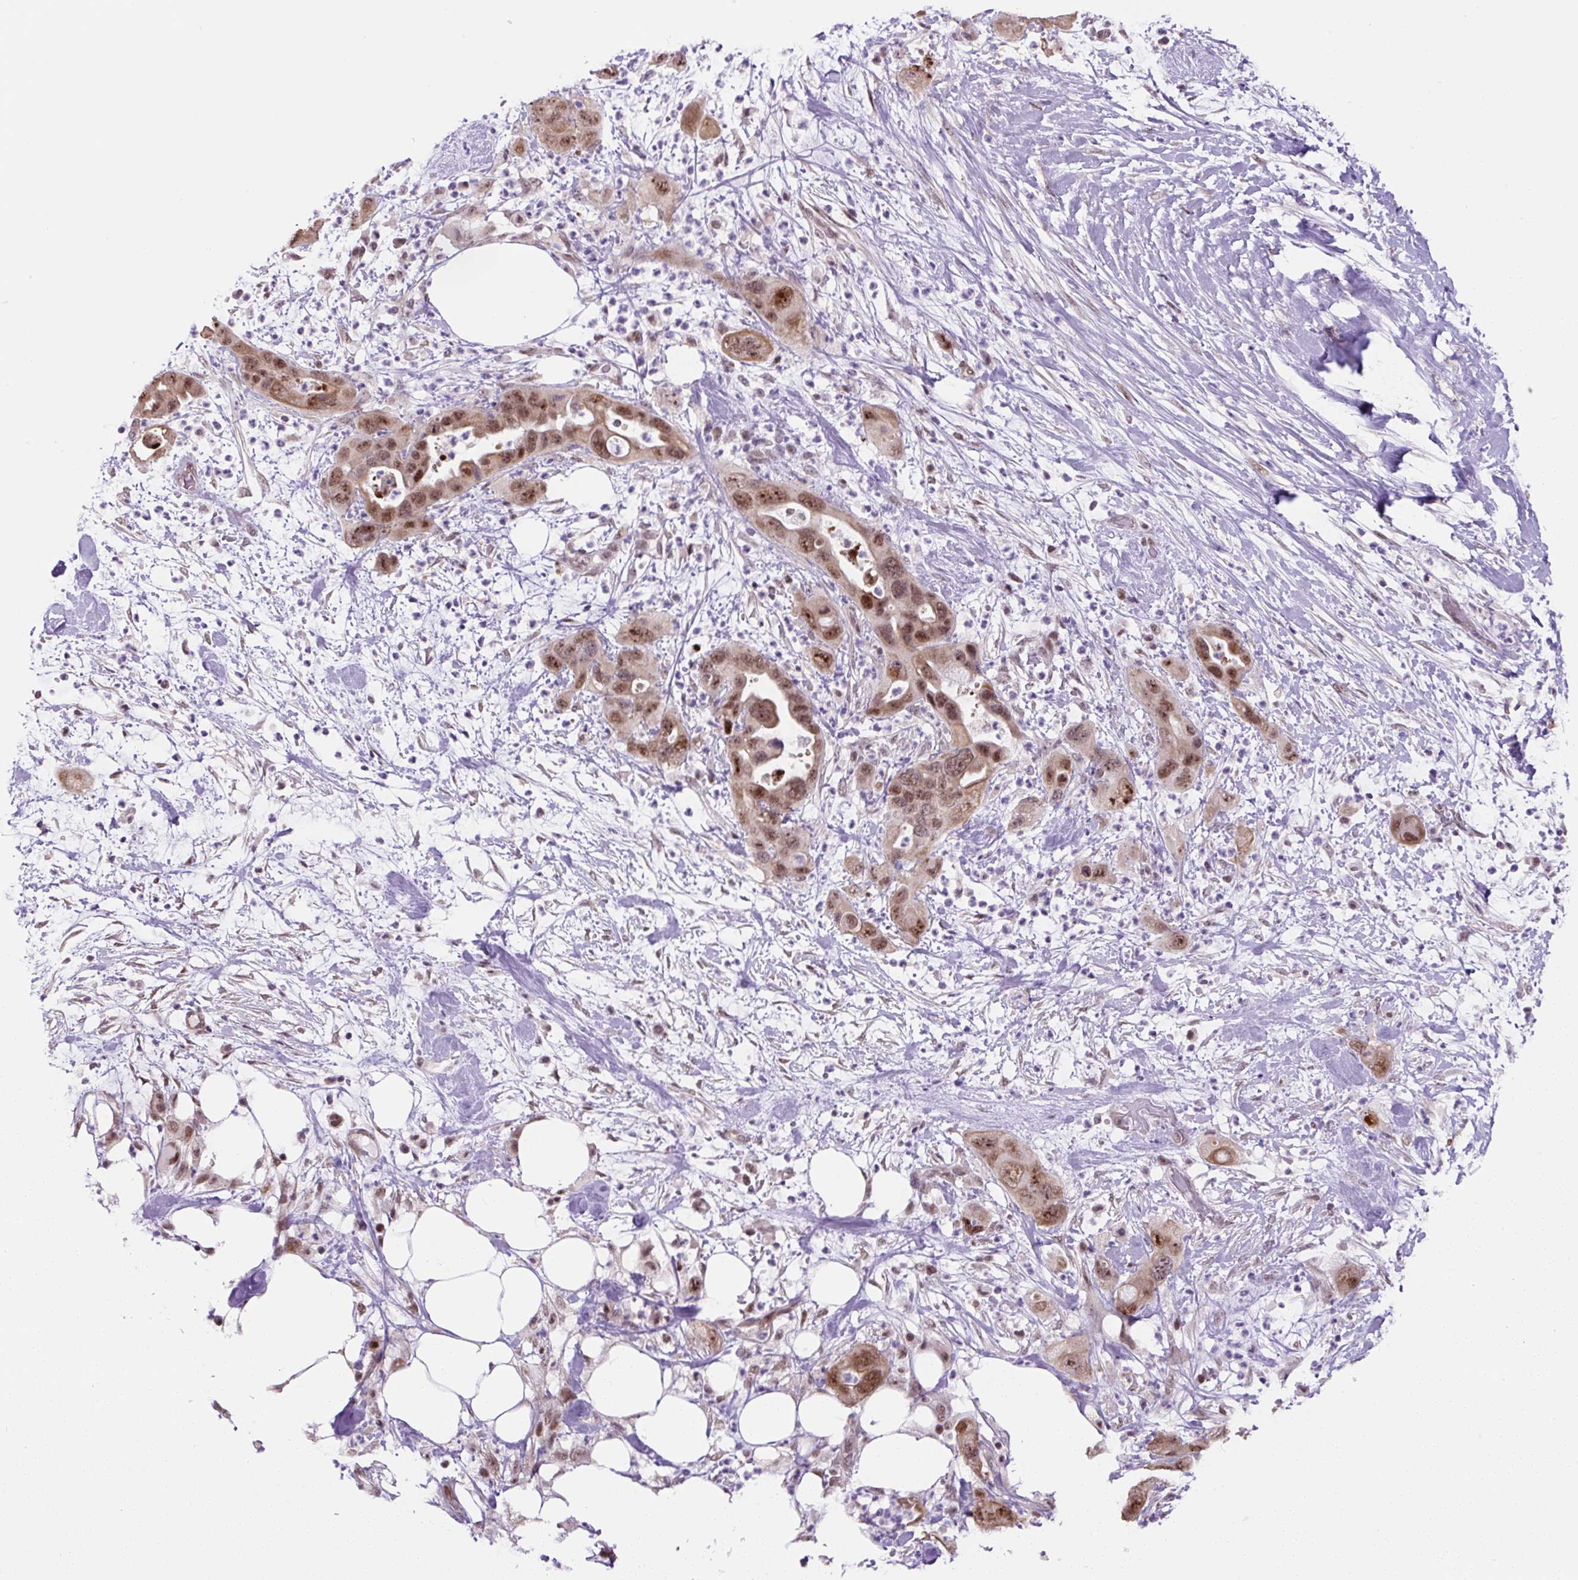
{"staining": {"intensity": "moderate", "quantity": ">75%", "location": "nuclear"}, "tissue": "pancreatic cancer", "cell_type": "Tumor cells", "image_type": "cancer", "snomed": [{"axis": "morphology", "description": "Adenocarcinoma, NOS"}, {"axis": "topography", "description": "Pancreas"}], "caption": "Approximately >75% of tumor cells in human adenocarcinoma (pancreatic) demonstrate moderate nuclear protein staining as visualized by brown immunohistochemical staining.", "gene": "TAF1A", "patient": {"sex": "female", "age": 71}}